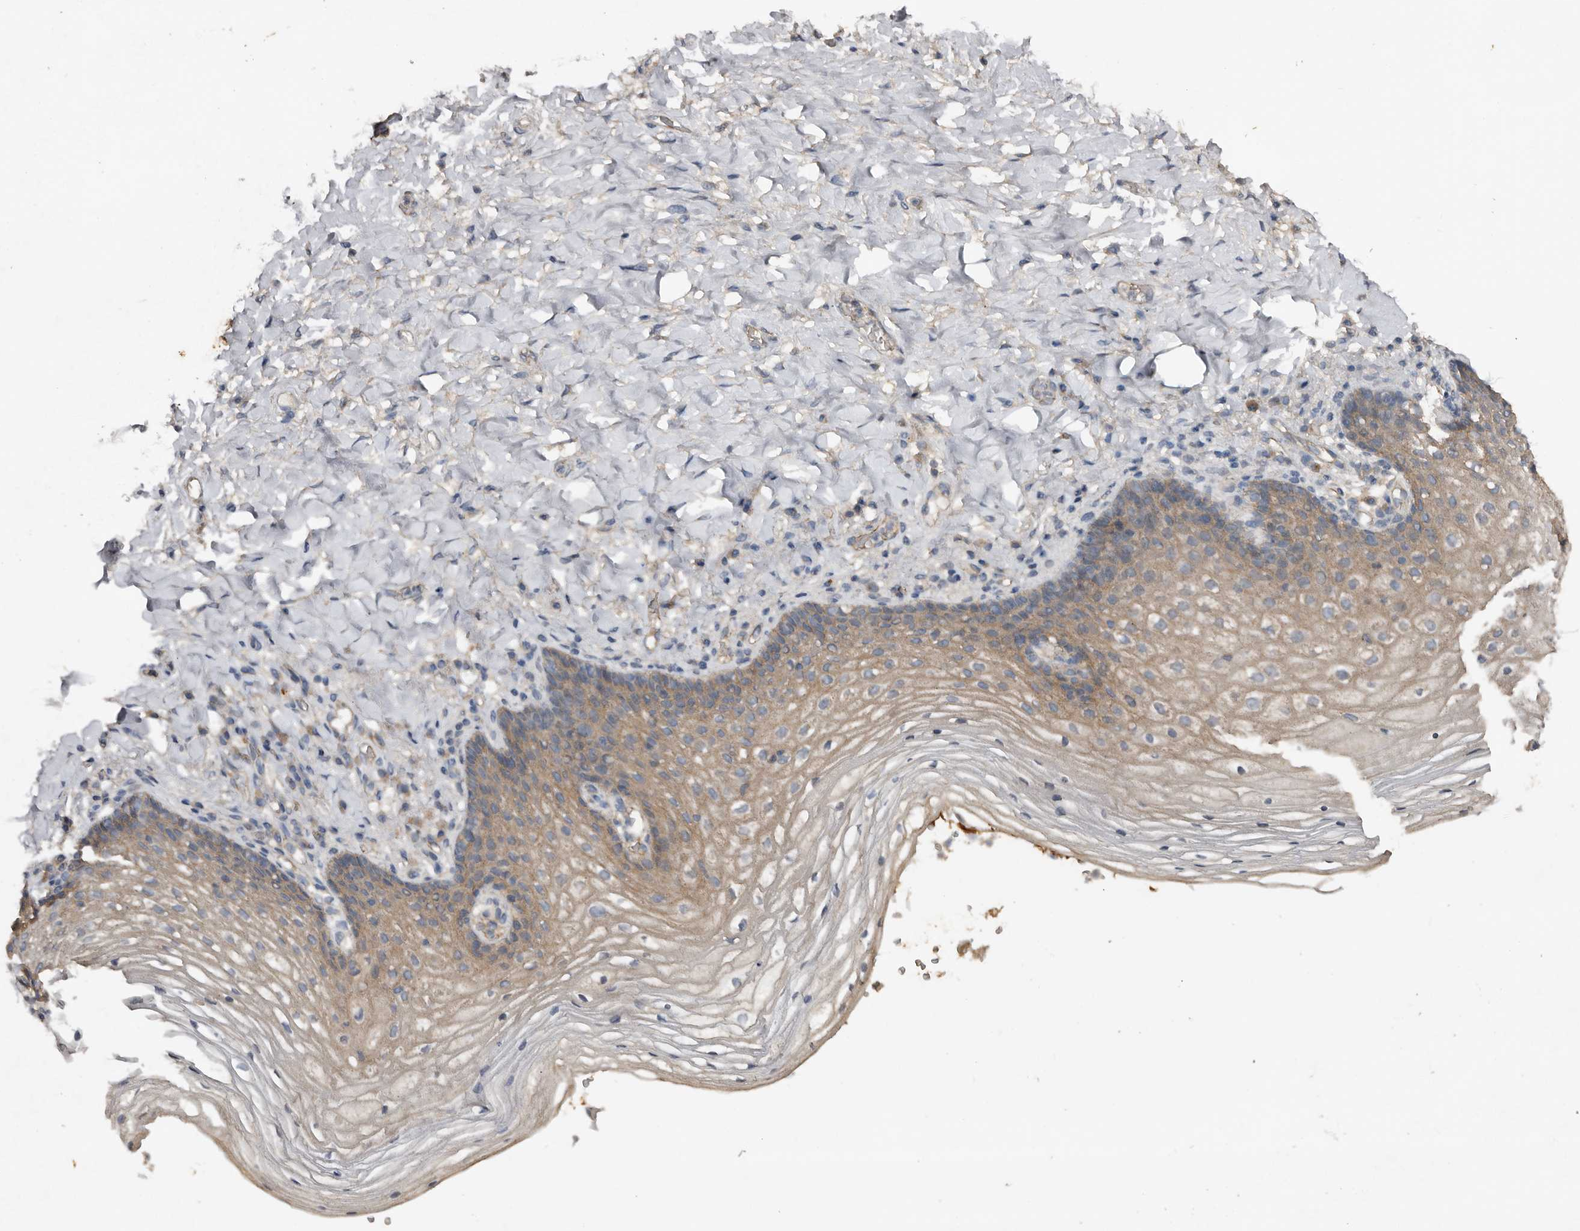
{"staining": {"intensity": "weak", "quantity": "25%-75%", "location": "cytoplasmic/membranous"}, "tissue": "vagina", "cell_type": "Squamous epithelial cells", "image_type": "normal", "snomed": [{"axis": "morphology", "description": "Normal tissue, NOS"}, {"axis": "topography", "description": "Vagina"}], "caption": "High-power microscopy captured an immunohistochemistry (IHC) image of unremarkable vagina, revealing weak cytoplasmic/membranous staining in about 25%-75% of squamous epithelial cells. (IHC, brightfield microscopy, high magnification).", "gene": "HYAL4", "patient": {"sex": "female", "age": 60}}